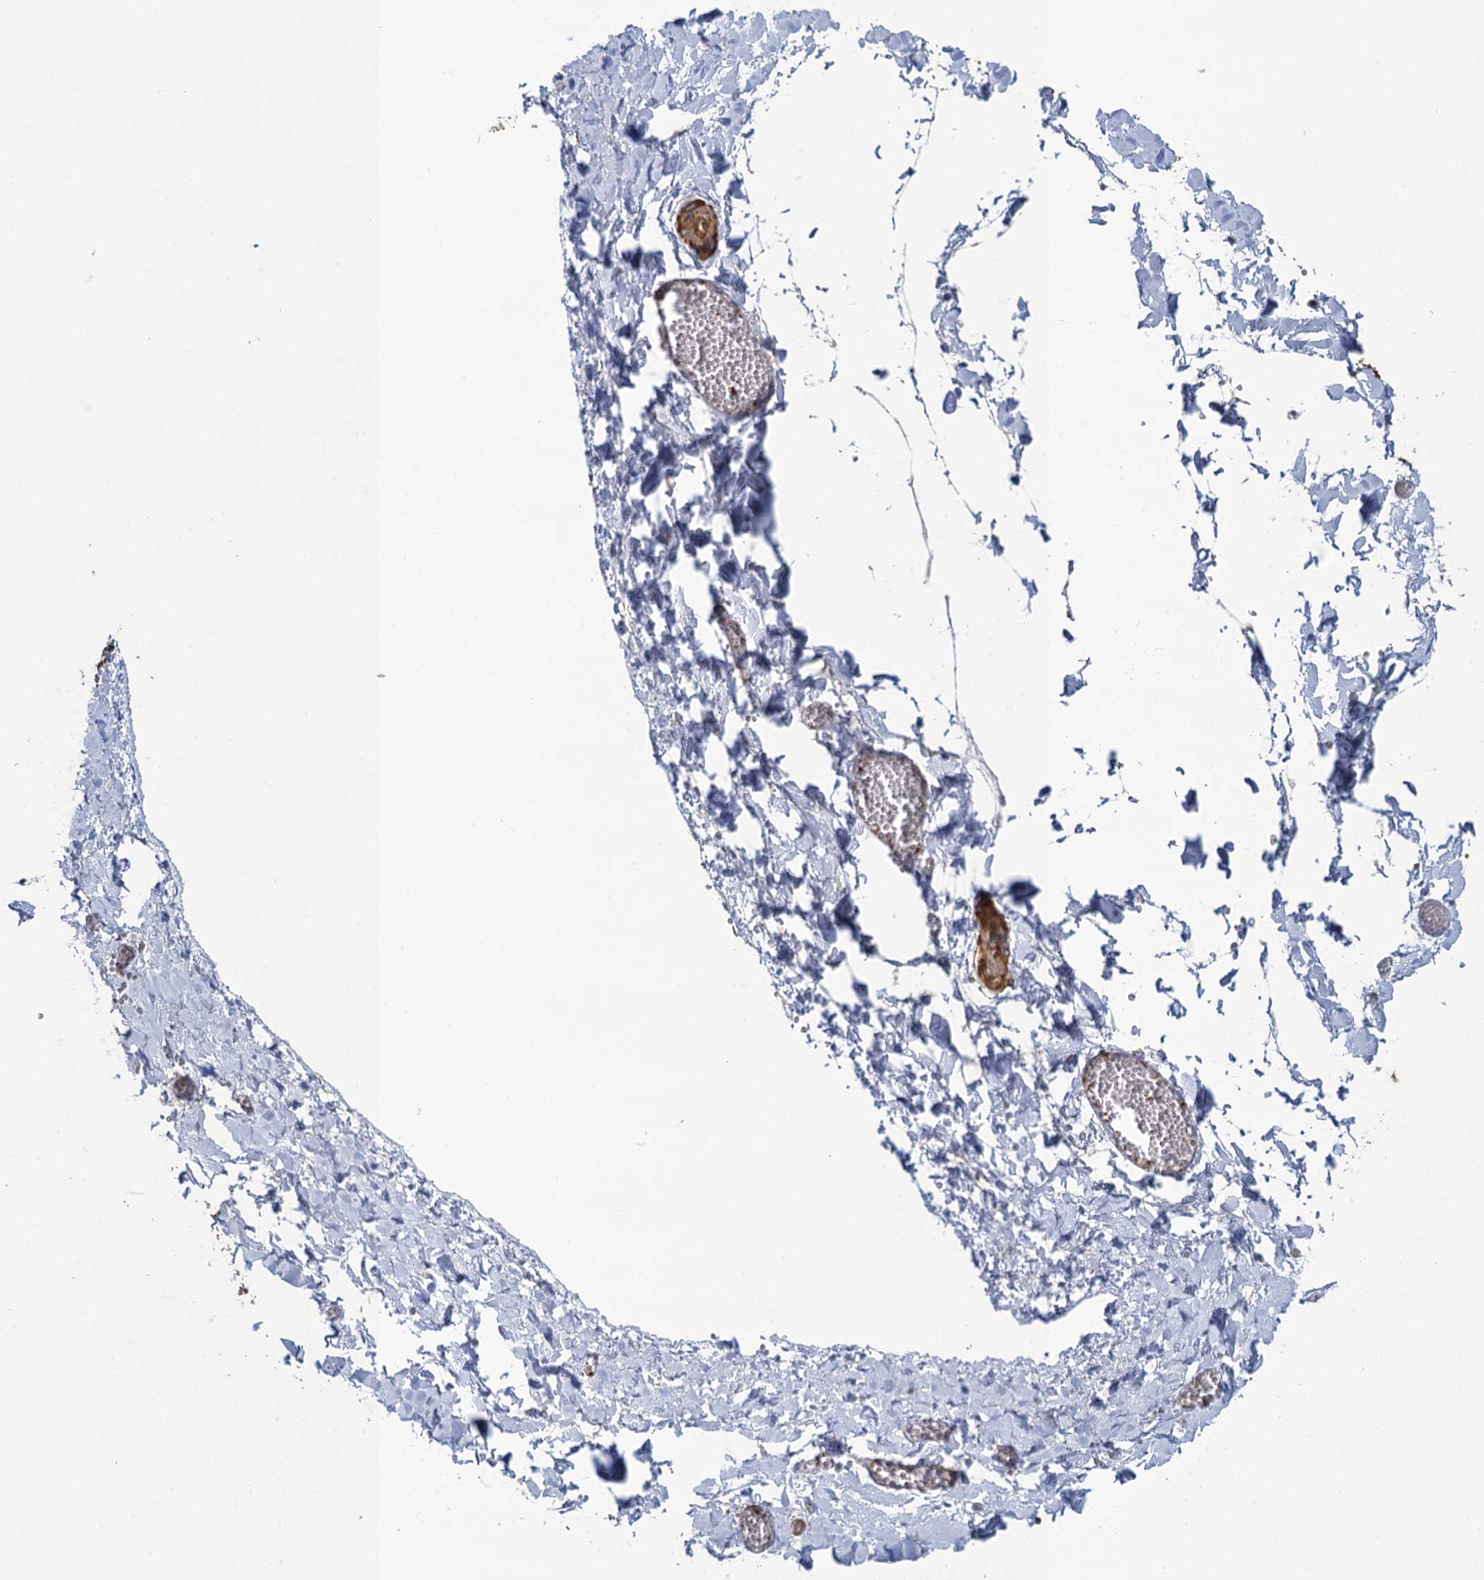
{"staining": {"intensity": "negative", "quantity": "none", "location": "none"}, "tissue": "adipose tissue", "cell_type": "Adipocytes", "image_type": "normal", "snomed": [{"axis": "morphology", "description": "Normal tissue, NOS"}, {"axis": "topography", "description": "Gallbladder"}, {"axis": "topography", "description": "Peripheral nerve tissue"}], "caption": "This is an immunohistochemistry histopathology image of benign human adipose tissue. There is no expression in adipocytes.", "gene": "ENSG00000260643", "patient": {"sex": "male", "age": 38}}